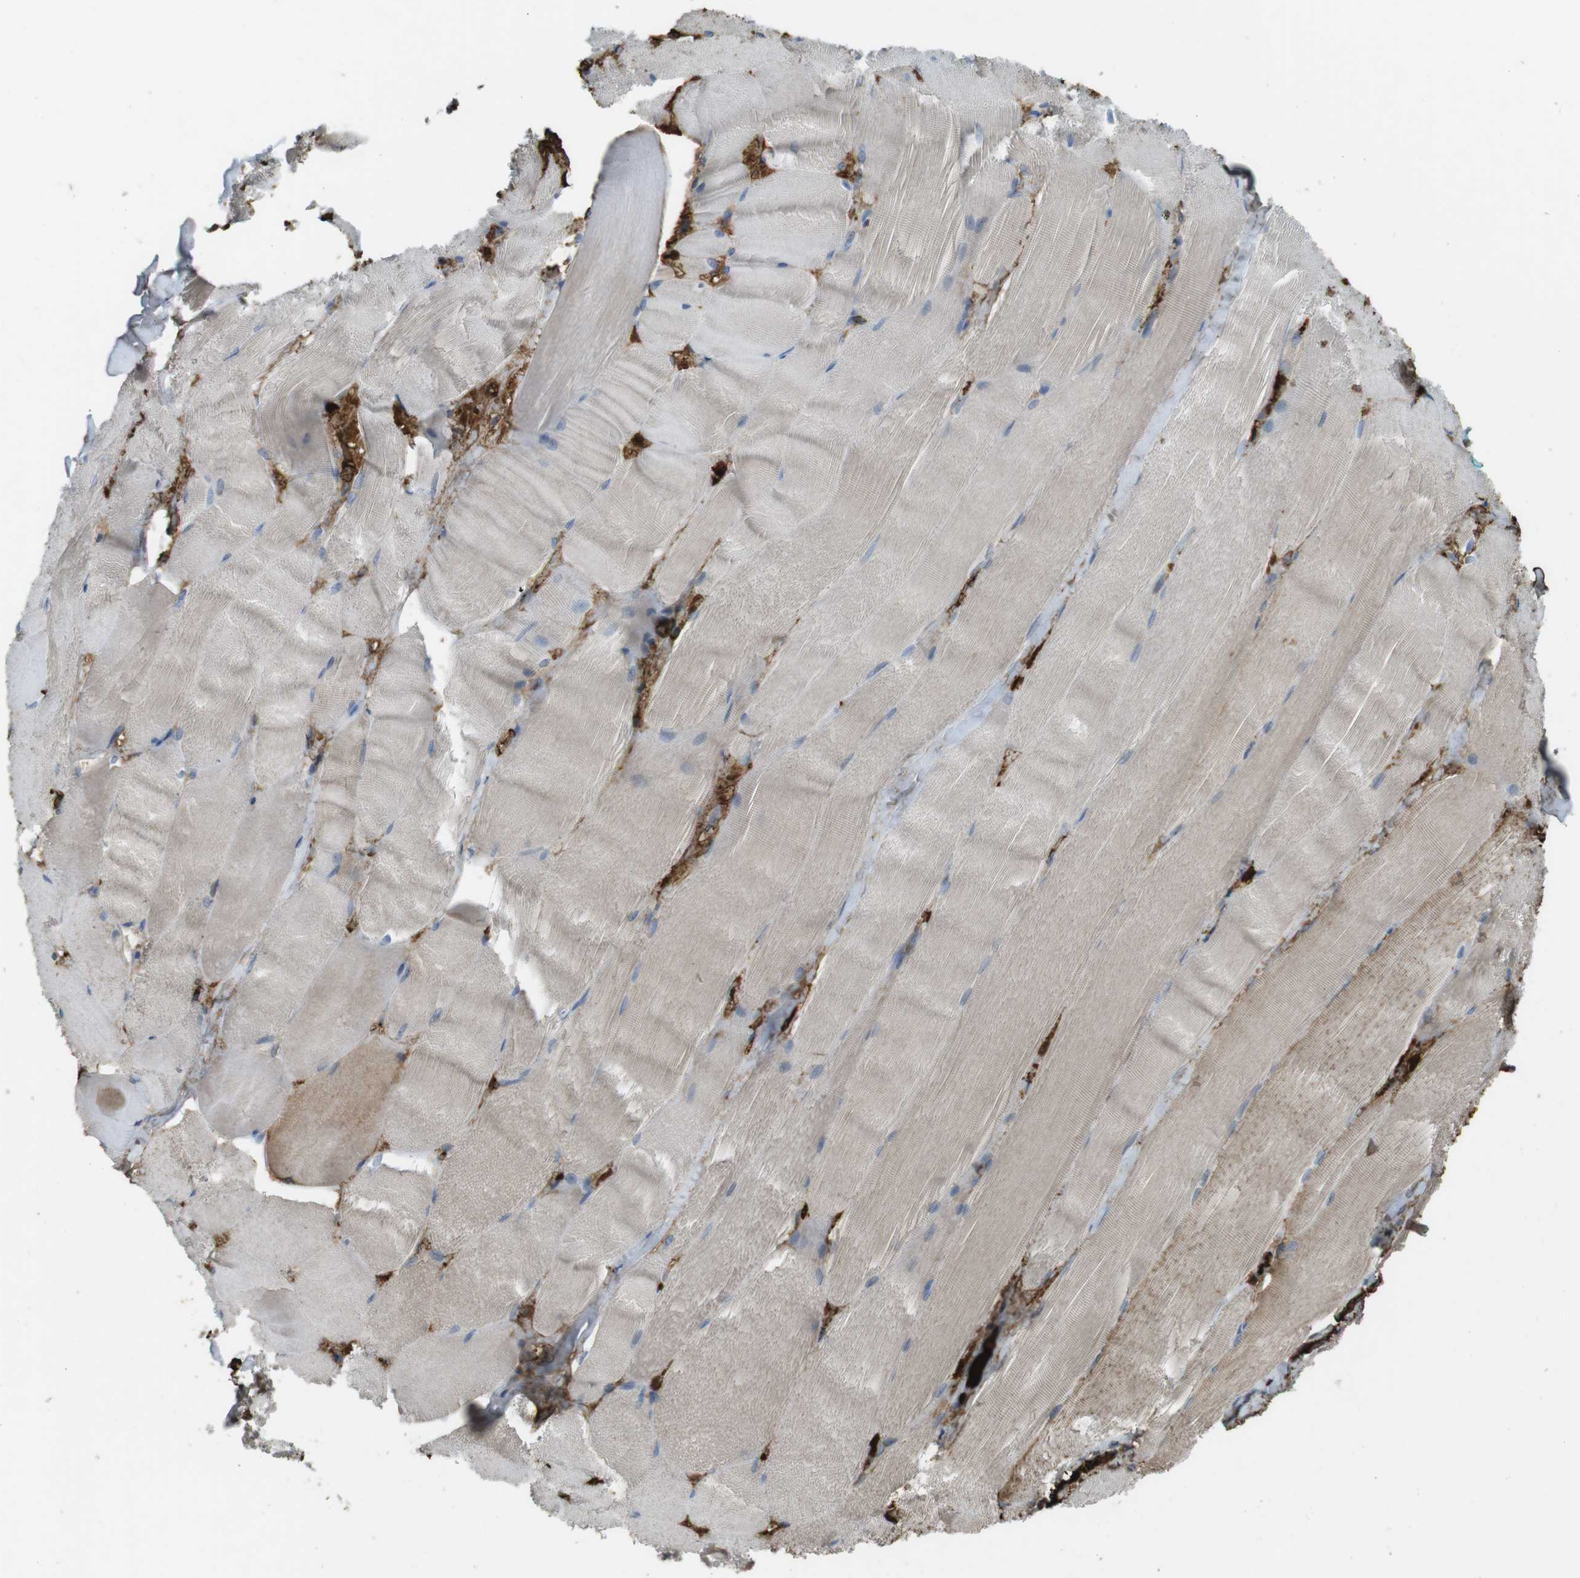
{"staining": {"intensity": "weak", "quantity": "<25%", "location": "cytoplasmic/membranous"}, "tissue": "skeletal muscle", "cell_type": "Myocytes", "image_type": "normal", "snomed": [{"axis": "morphology", "description": "Normal tissue, NOS"}, {"axis": "morphology", "description": "Squamous cell carcinoma, NOS"}, {"axis": "topography", "description": "Skeletal muscle"}], "caption": "Immunohistochemistry (IHC) image of unremarkable skeletal muscle stained for a protein (brown), which shows no positivity in myocytes. The staining is performed using DAB brown chromogen with nuclei counter-stained in using hematoxylin.", "gene": "LTBP4", "patient": {"sex": "male", "age": 51}}